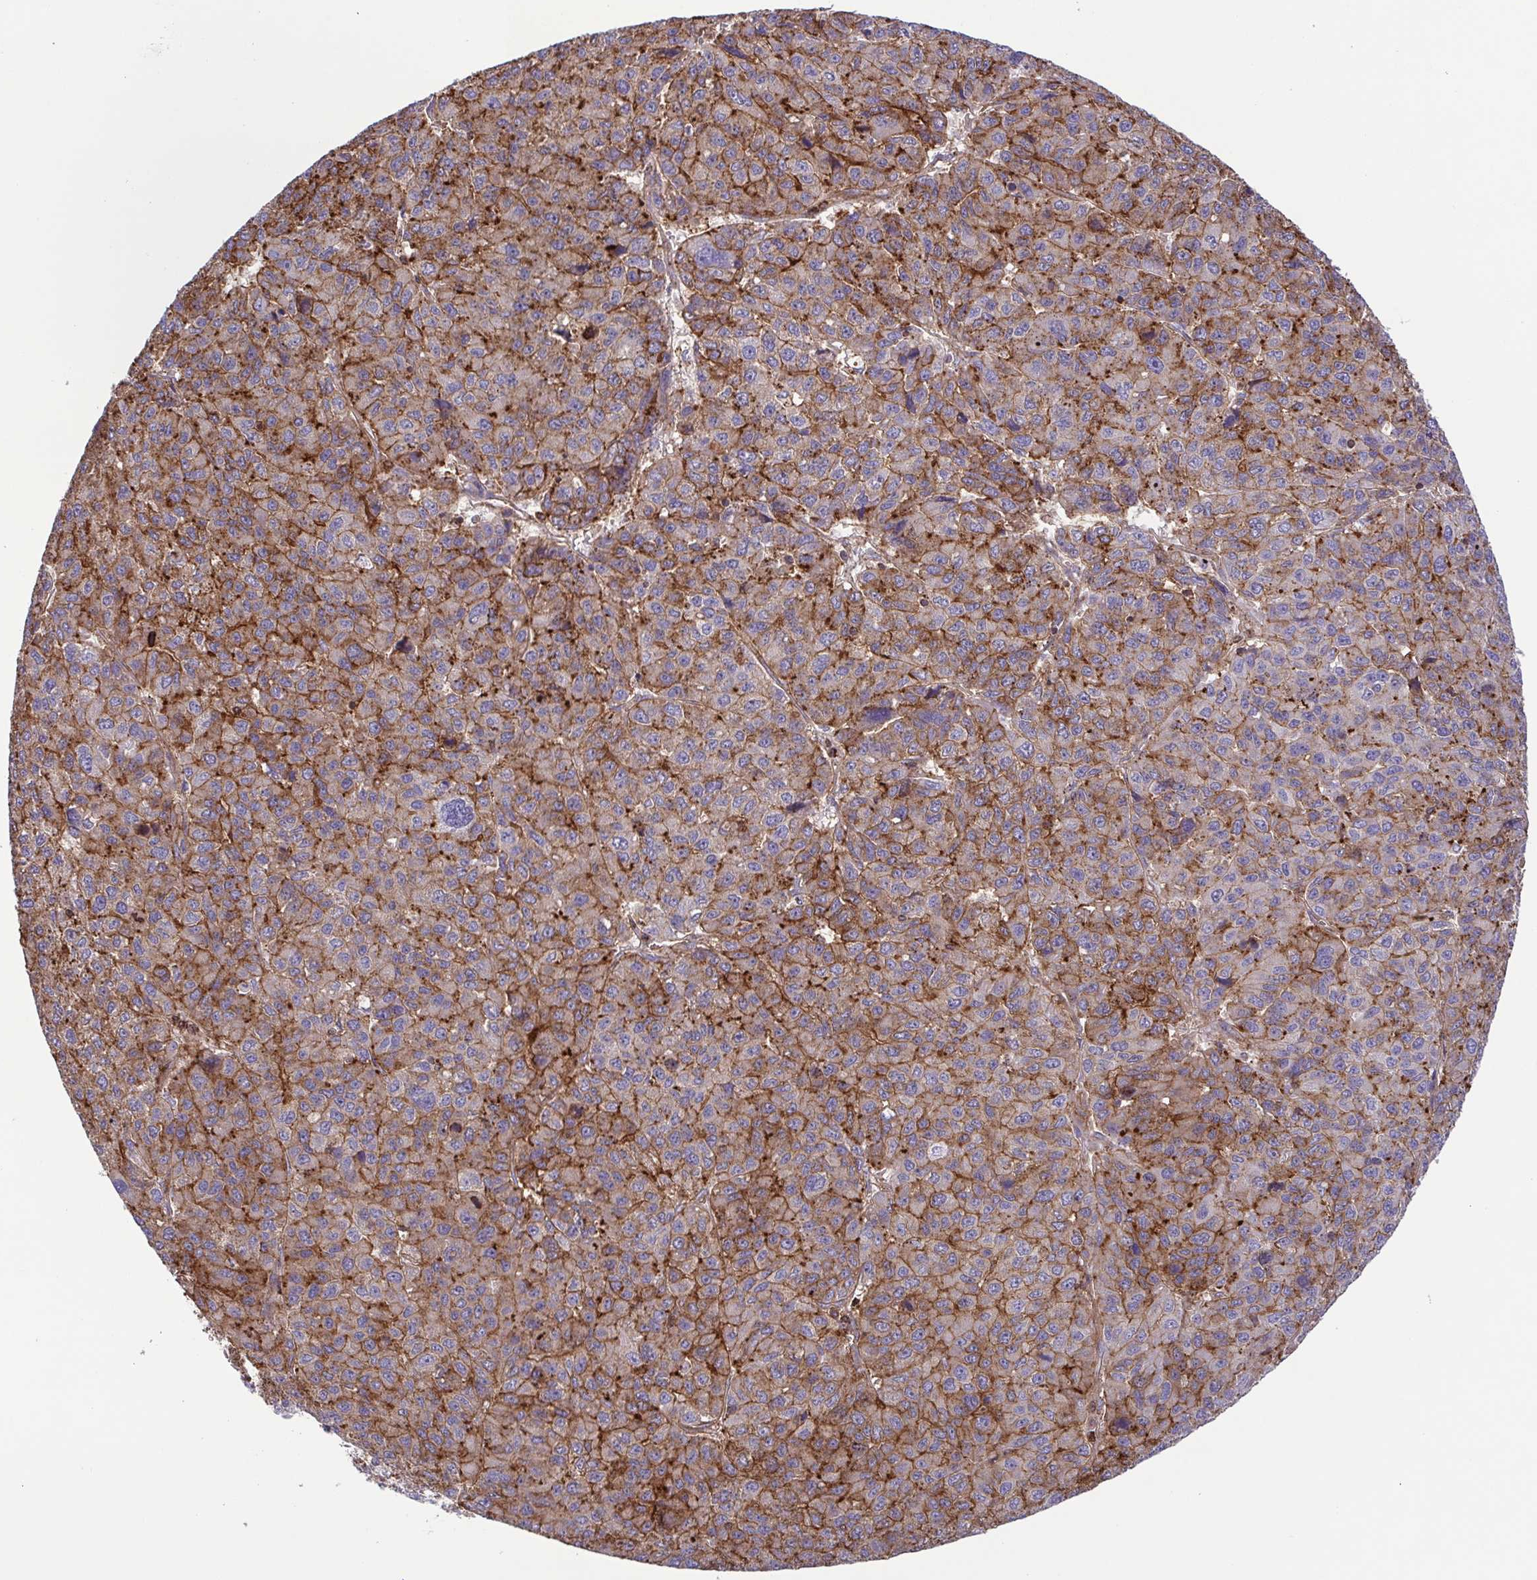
{"staining": {"intensity": "moderate", "quantity": "25%-75%", "location": "cytoplasmic/membranous"}, "tissue": "liver cancer", "cell_type": "Tumor cells", "image_type": "cancer", "snomed": [{"axis": "morphology", "description": "Carcinoma, Hepatocellular, NOS"}, {"axis": "topography", "description": "Liver"}], "caption": "Protein analysis of hepatocellular carcinoma (liver) tissue demonstrates moderate cytoplasmic/membranous expression in approximately 25%-75% of tumor cells. (Brightfield microscopy of DAB IHC at high magnification).", "gene": "CHMP1B", "patient": {"sex": "male", "age": 69}}